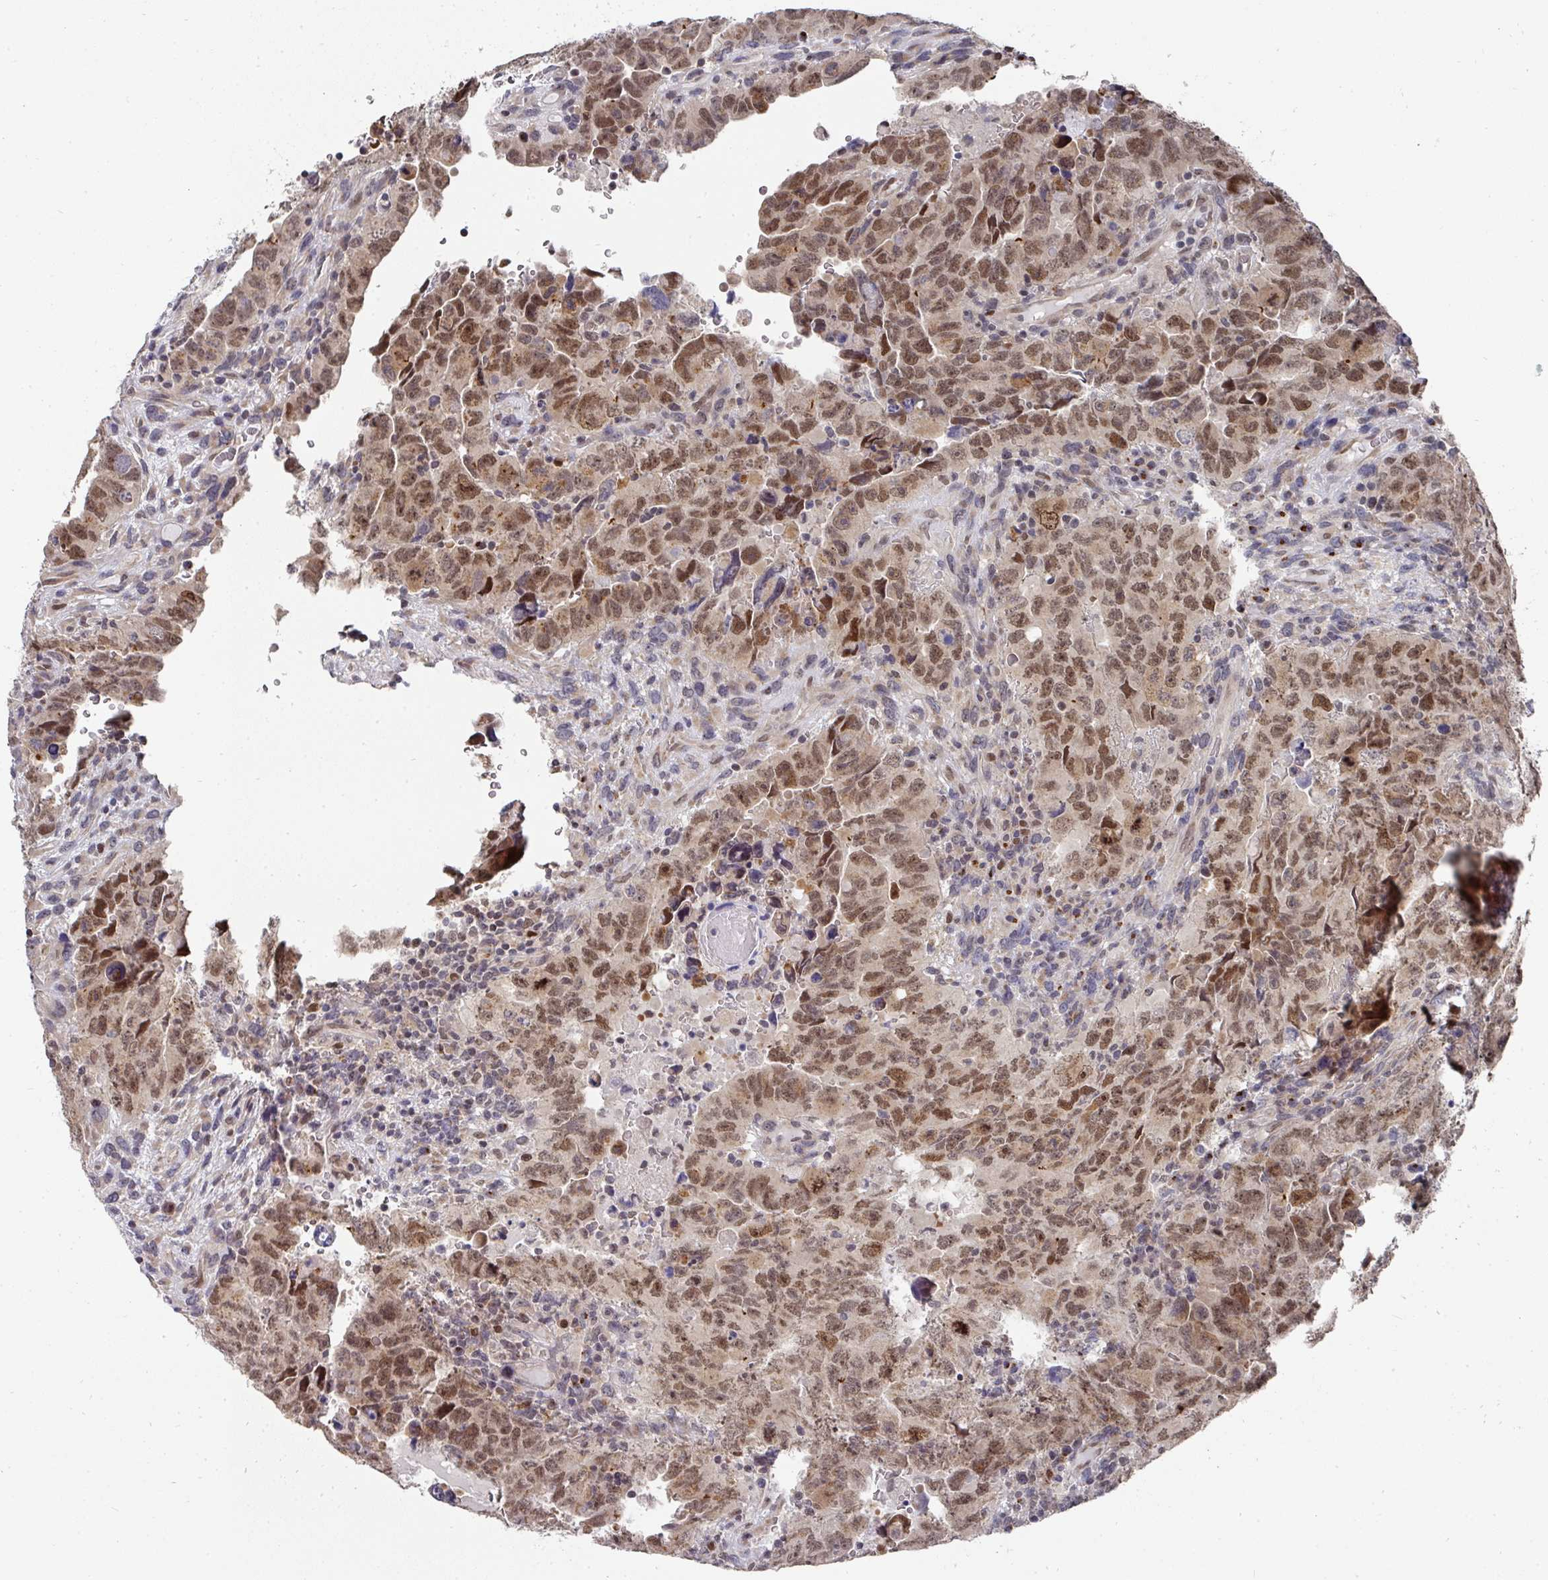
{"staining": {"intensity": "moderate", "quantity": ">75%", "location": "cytoplasmic/membranous,nuclear"}, "tissue": "testis cancer", "cell_type": "Tumor cells", "image_type": "cancer", "snomed": [{"axis": "morphology", "description": "Carcinoma, Embryonal, NOS"}, {"axis": "topography", "description": "Testis"}], "caption": "Moderate cytoplasmic/membranous and nuclear positivity for a protein is appreciated in about >75% of tumor cells of testis embryonal carcinoma using immunohistochemistry (IHC).", "gene": "C18orf25", "patient": {"sex": "male", "age": 24}}